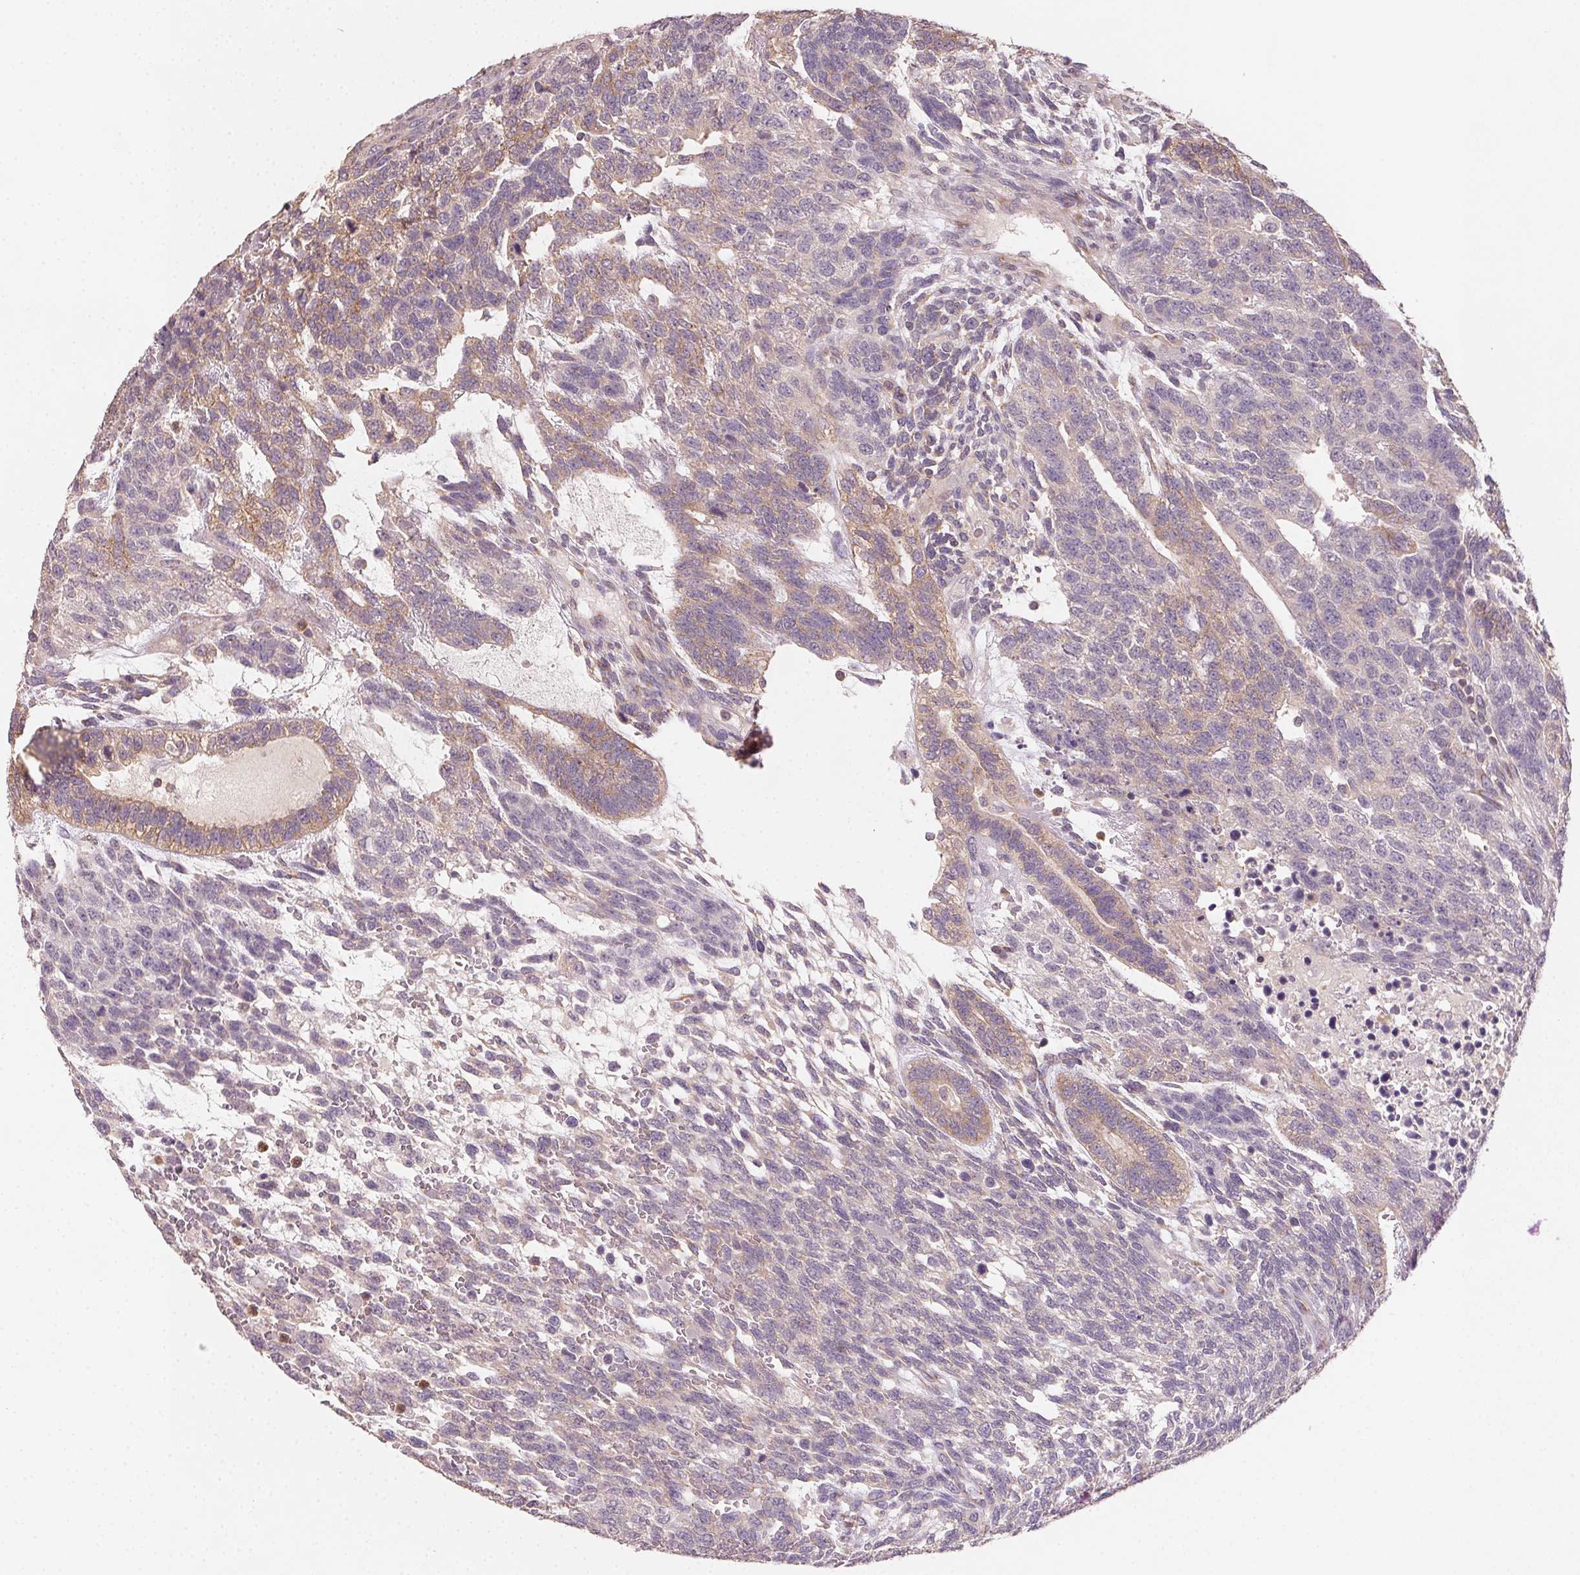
{"staining": {"intensity": "weak", "quantity": "25%-75%", "location": "cytoplasmic/membranous"}, "tissue": "testis cancer", "cell_type": "Tumor cells", "image_type": "cancer", "snomed": [{"axis": "morphology", "description": "Carcinoma, Embryonal, NOS"}, {"axis": "topography", "description": "Testis"}], "caption": "Weak cytoplasmic/membranous positivity for a protein is identified in about 25%-75% of tumor cells of testis embryonal carcinoma using immunohistochemistry (IHC).", "gene": "AP1S1", "patient": {"sex": "male", "age": 23}}